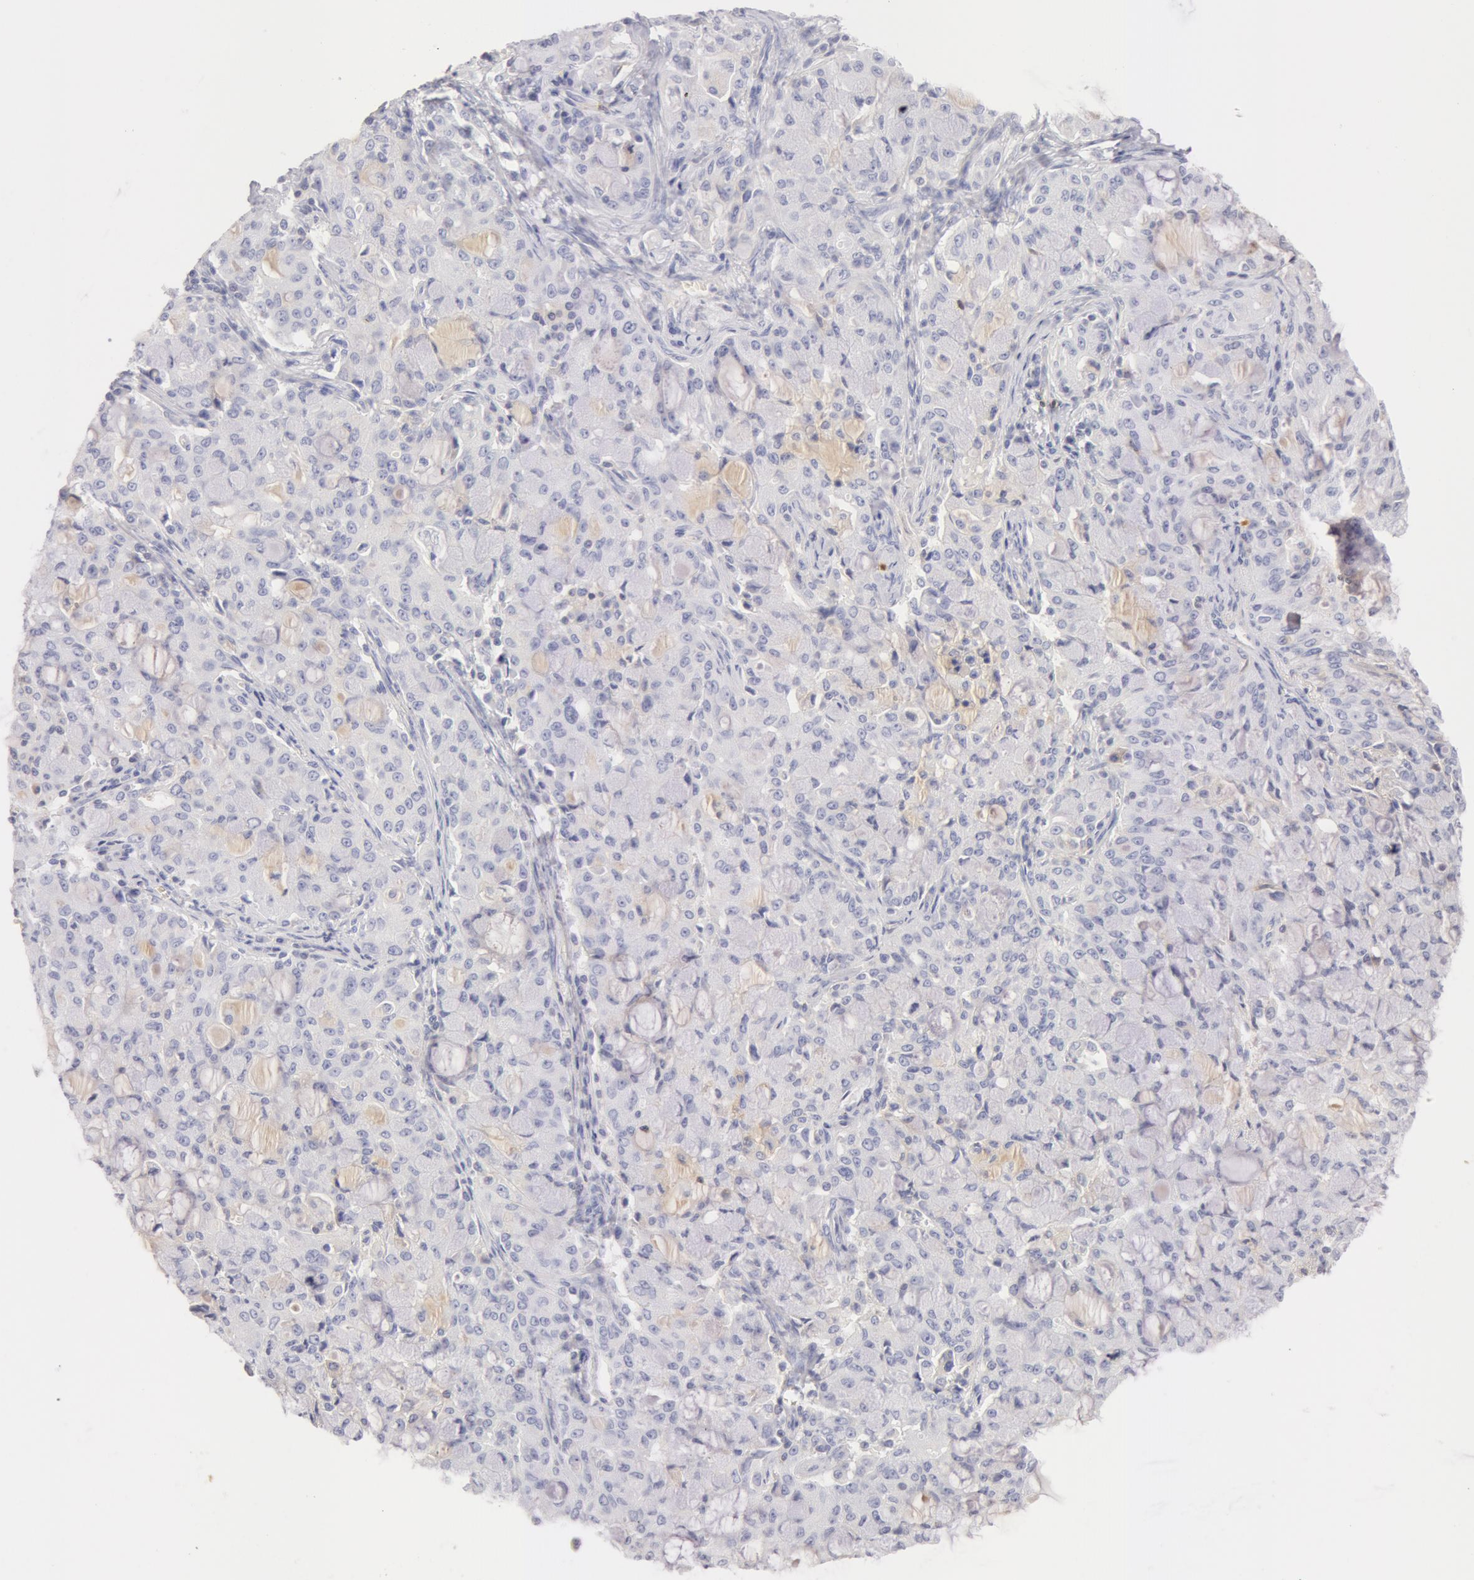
{"staining": {"intensity": "weak", "quantity": "<25%", "location": "cytoplasmic/membranous"}, "tissue": "lung cancer", "cell_type": "Tumor cells", "image_type": "cancer", "snomed": [{"axis": "morphology", "description": "Adenocarcinoma, NOS"}, {"axis": "topography", "description": "Lung"}], "caption": "There is no significant expression in tumor cells of adenocarcinoma (lung).", "gene": "GC", "patient": {"sex": "female", "age": 44}}